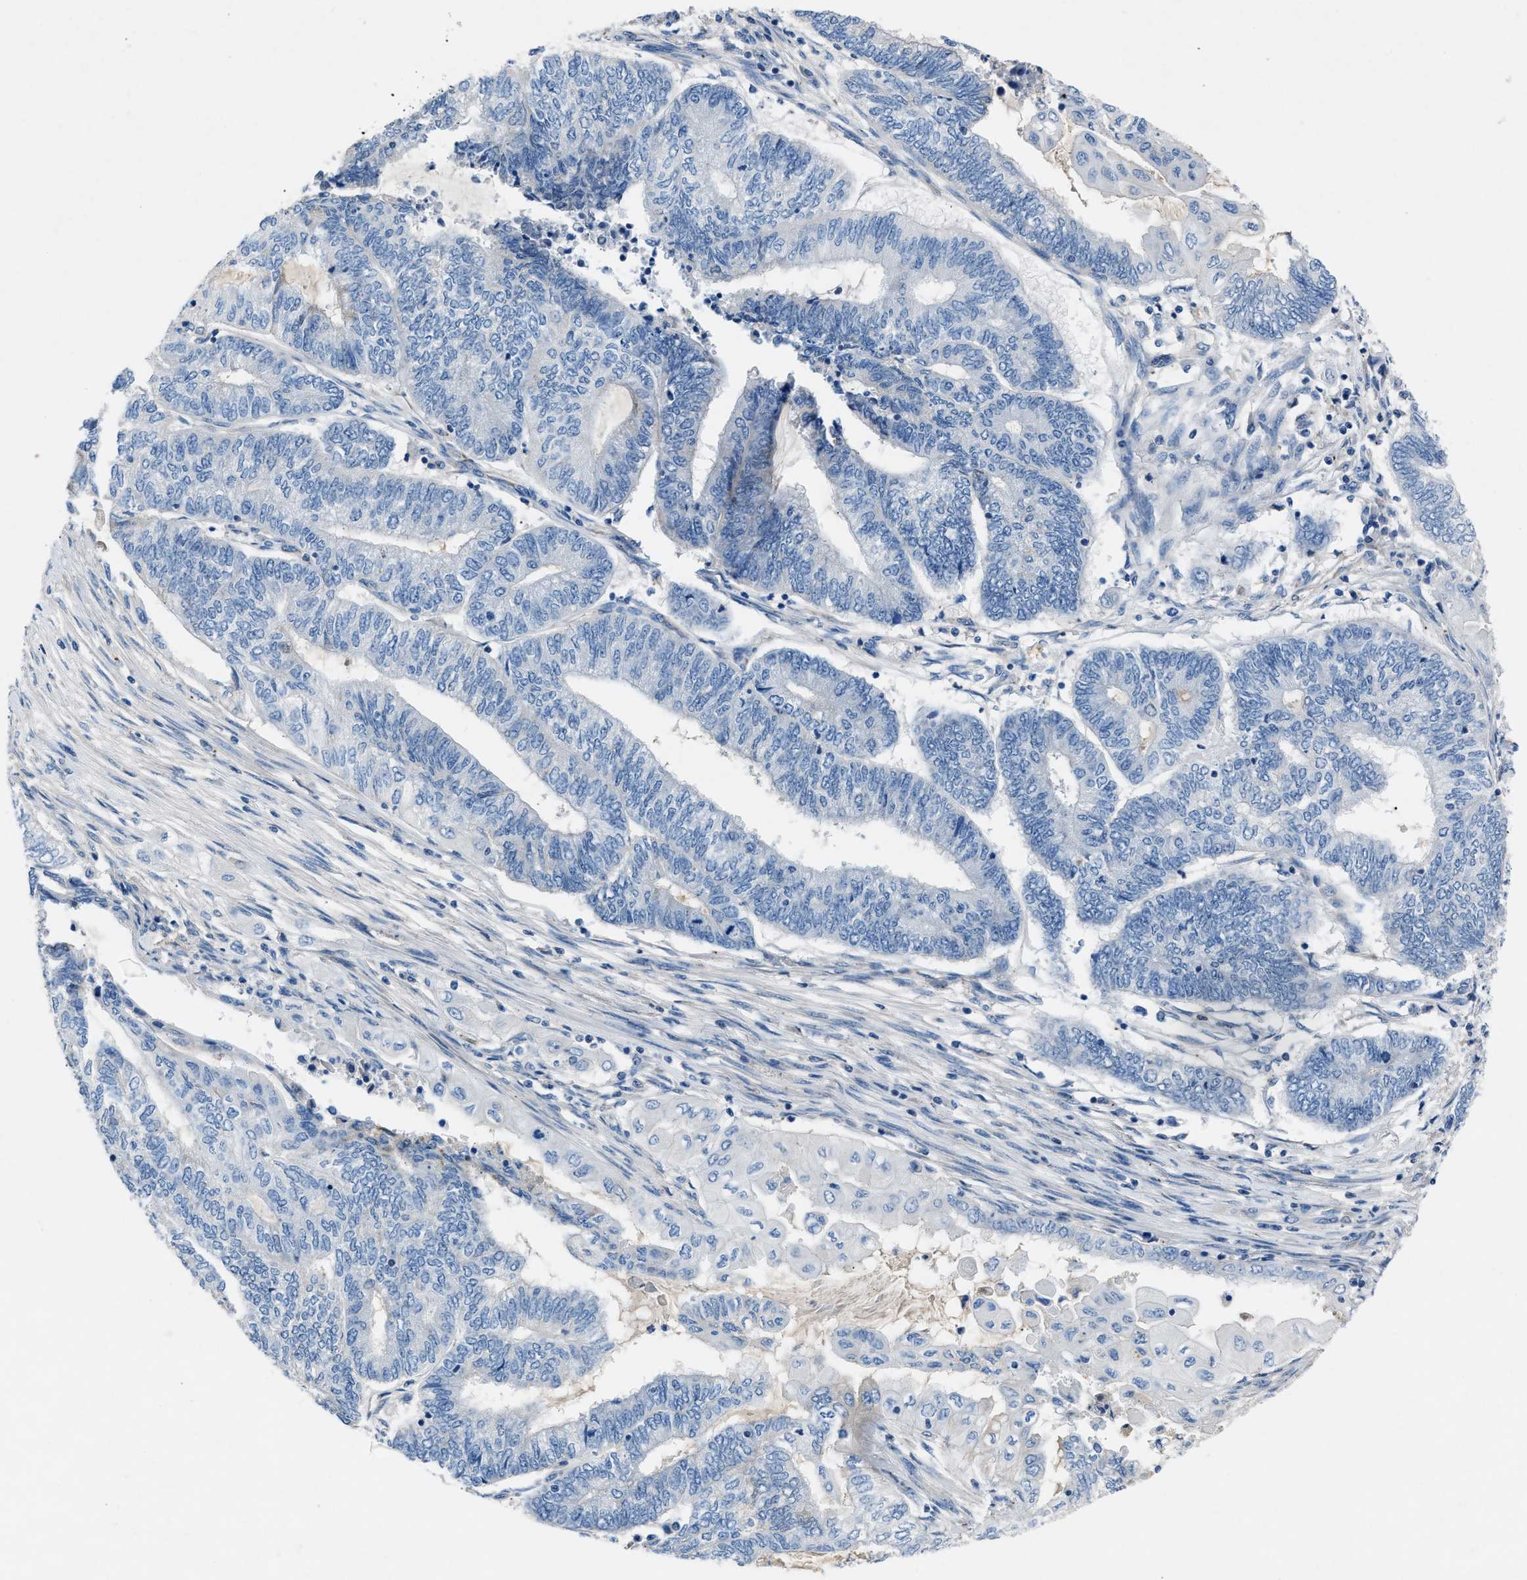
{"staining": {"intensity": "negative", "quantity": "none", "location": "none"}, "tissue": "endometrial cancer", "cell_type": "Tumor cells", "image_type": "cancer", "snomed": [{"axis": "morphology", "description": "Adenocarcinoma, NOS"}, {"axis": "topography", "description": "Uterus"}, {"axis": "topography", "description": "Endometrium"}], "caption": "Immunohistochemical staining of human endometrial cancer shows no significant positivity in tumor cells.", "gene": "DNAAF5", "patient": {"sex": "female", "age": 70}}